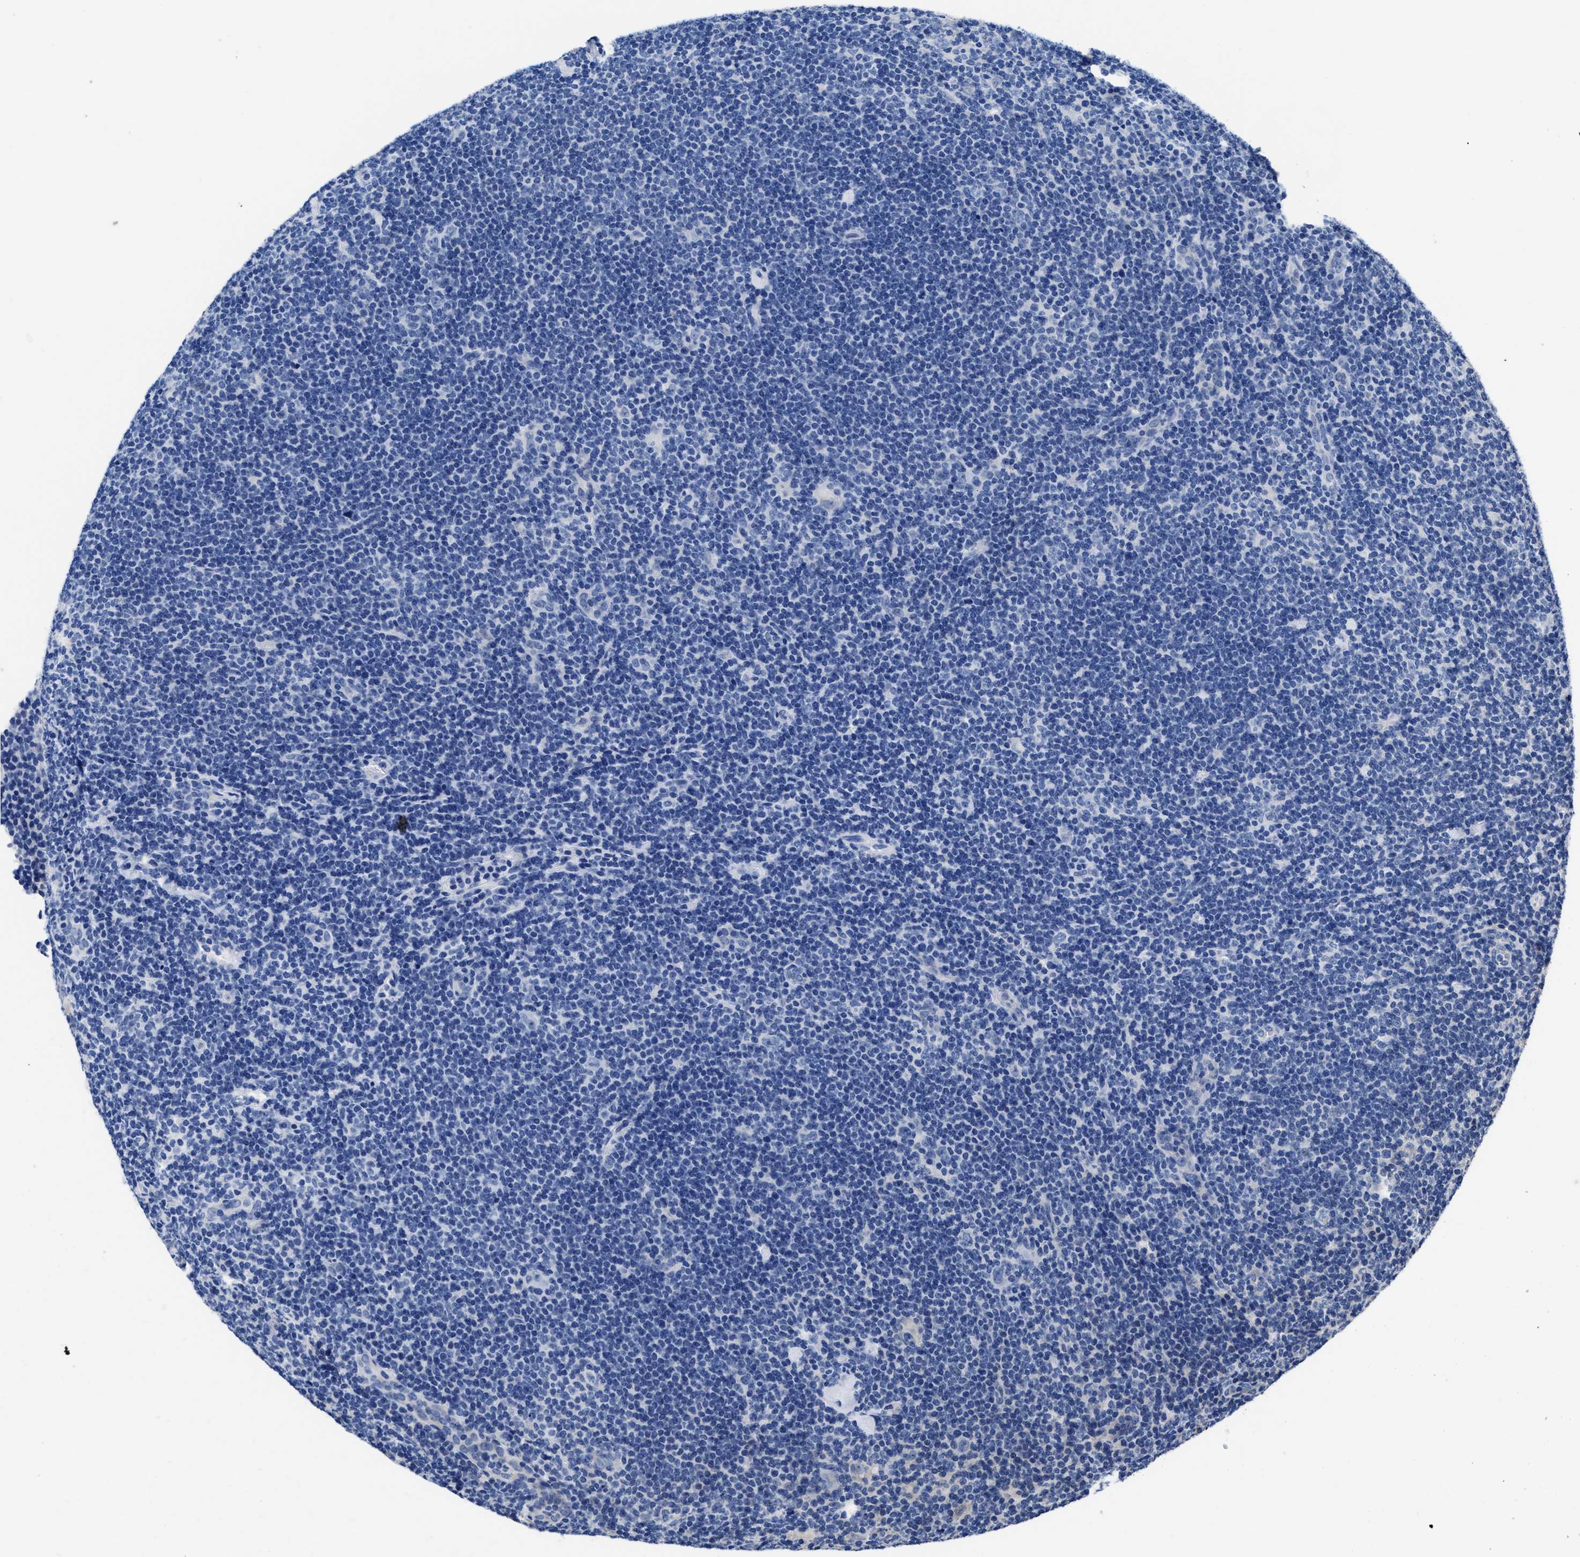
{"staining": {"intensity": "negative", "quantity": "none", "location": "none"}, "tissue": "lymphoma", "cell_type": "Tumor cells", "image_type": "cancer", "snomed": [{"axis": "morphology", "description": "Hodgkin's disease, NOS"}, {"axis": "topography", "description": "Lymph node"}], "caption": "The image demonstrates no staining of tumor cells in Hodgkin's disease.", "gene": "HOOK1", "patient": {"sex": "female", "age": 57}}